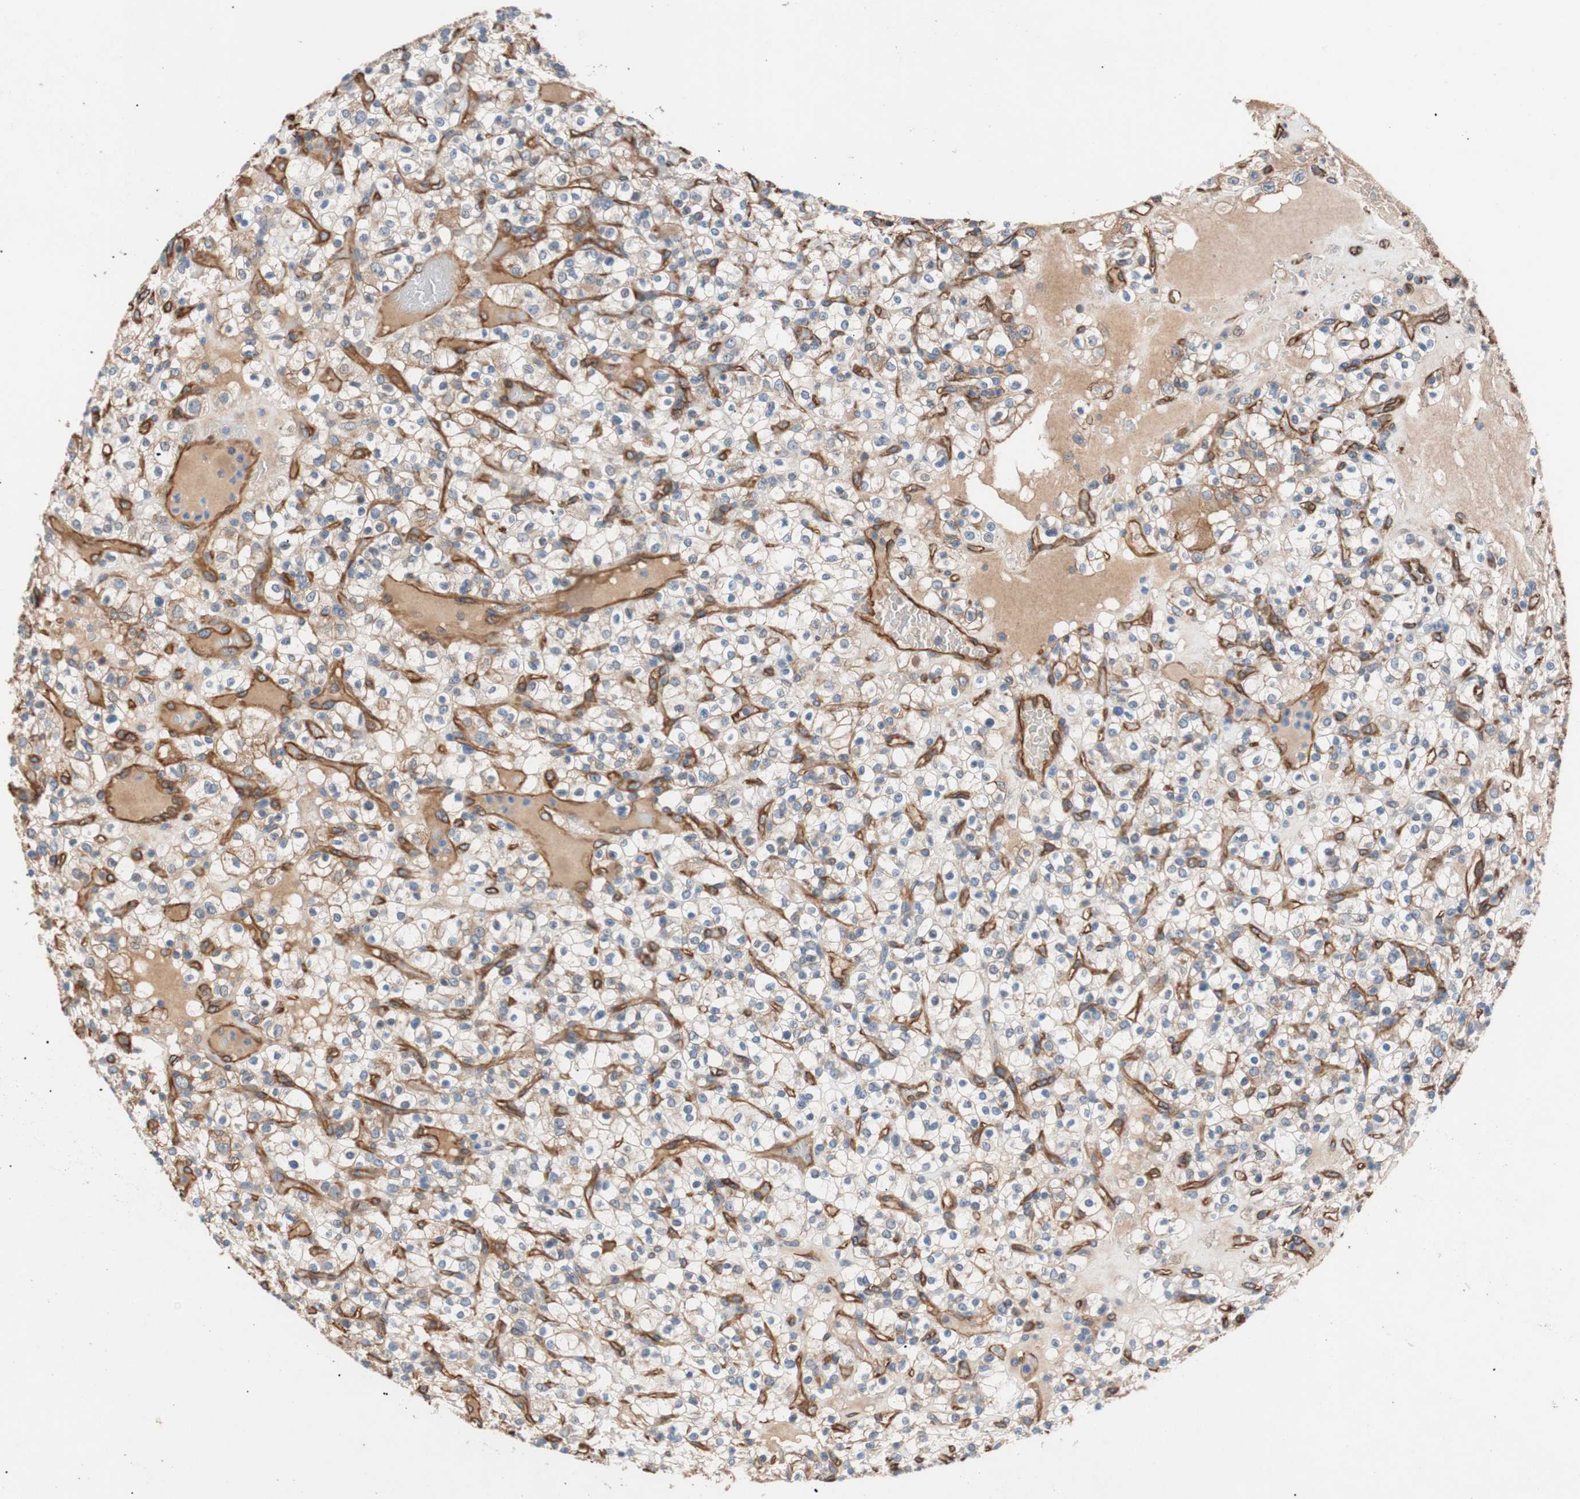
{"staining": {"intensity": "weak", "quantity": "<25%", "location": "cytoplasmic/membranous"}, "tissue": "renal cancer", "cell_type": "Tumor cells", "image_type": "cancer", "snomed": [{"axis": "morphology", "description": "Normal tissue, NOS"}, {"axis": "morphology", "description": "Adenocarcinoma, NOS"}, {"axis": "topography", "description": "Kidney"}], "caption": "High power microscopy image of an IHC histopathology image of renal adenocarcinoma, revealing no significant positivity in tumor cells. Nuclei are stained in blue.", "gene": "SPINT1", "patient": {"sex": "female", "age": 72}}